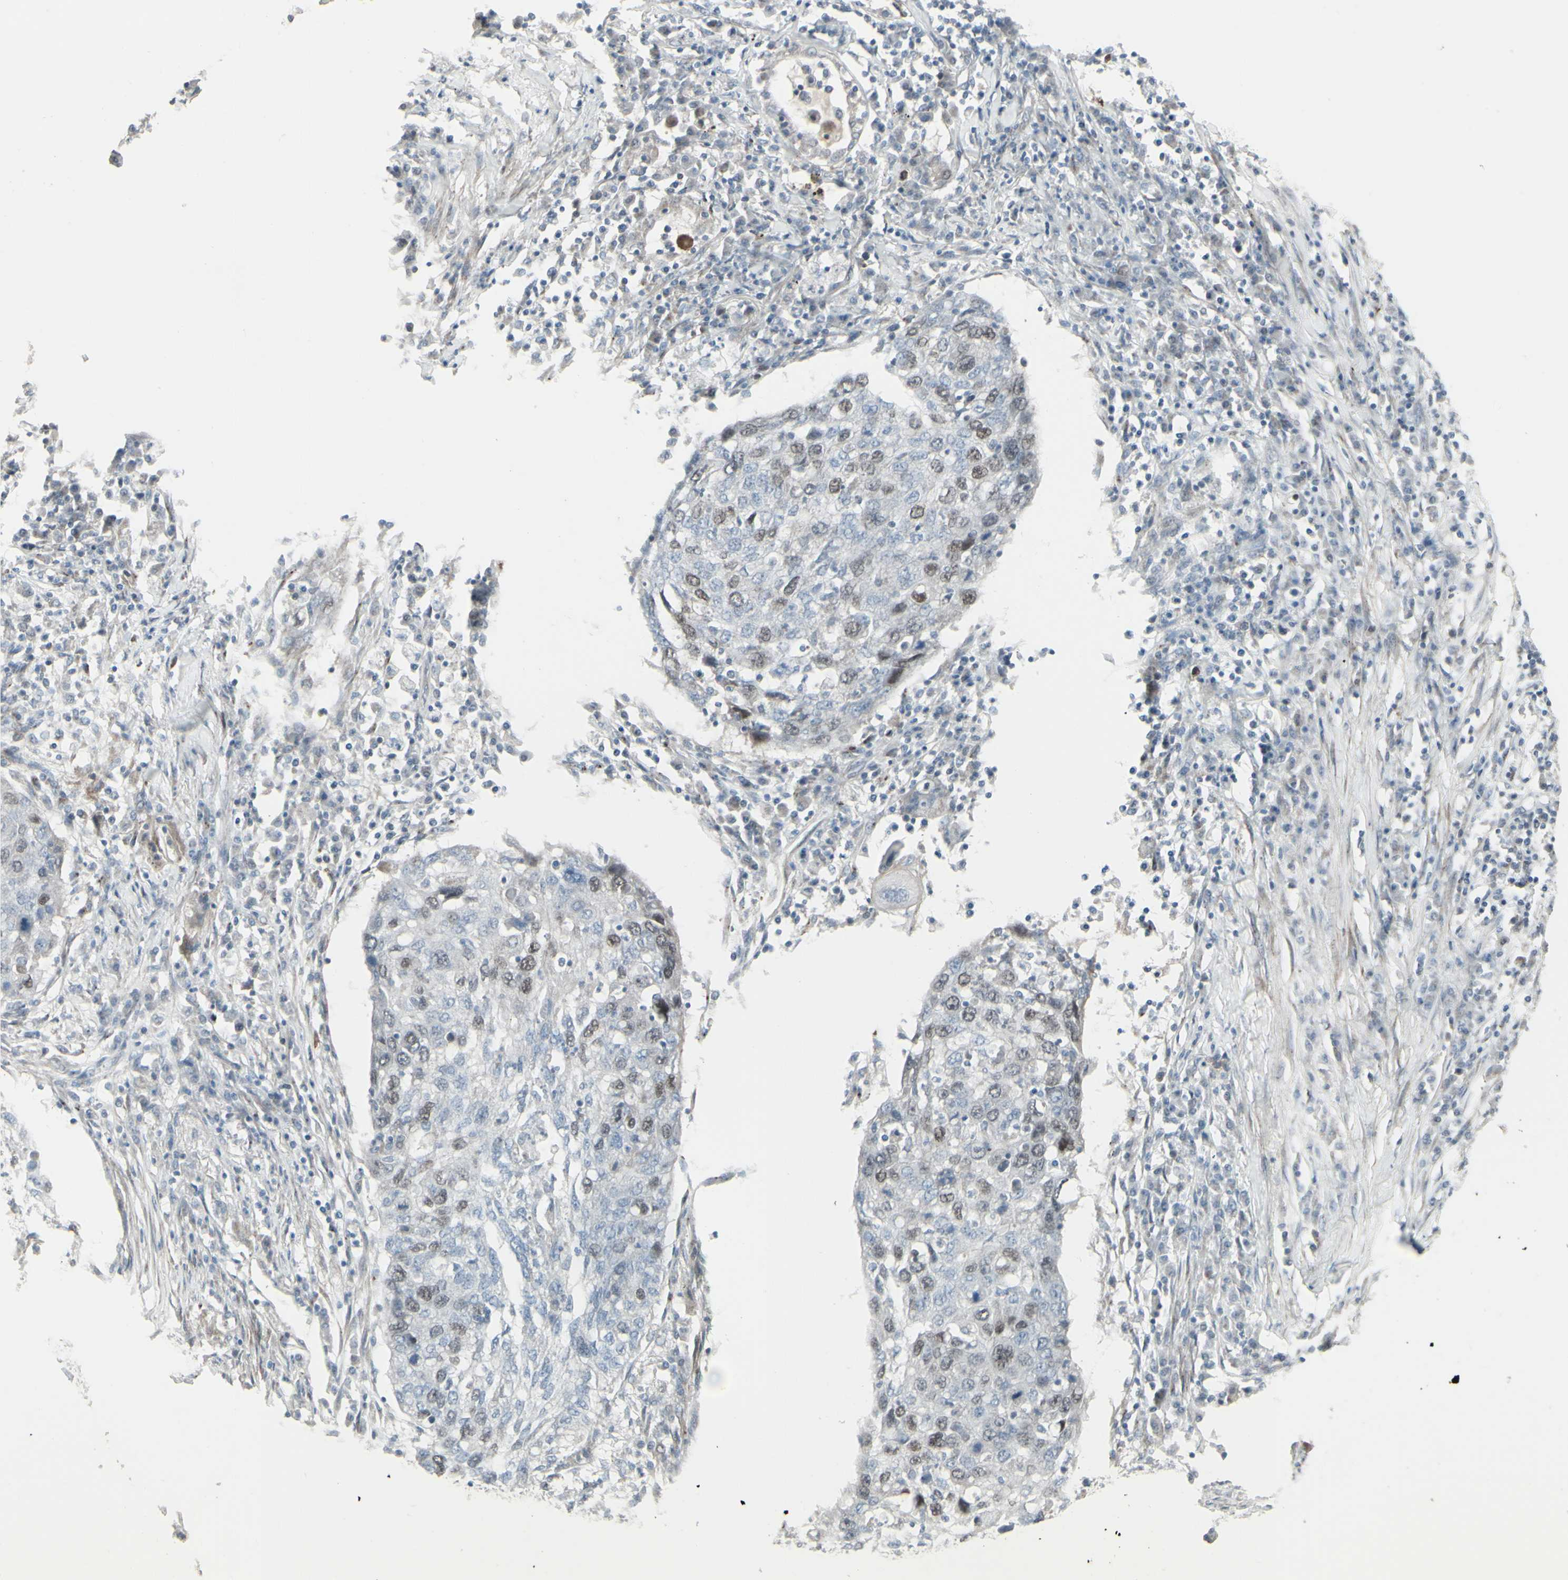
{"staining": {"intensity": "weak", "quantity": "25%-75%", "location": "nuclear"}, "tissue": "lung cancer", "cell_type": "Tumor cells", "image_type": "cancer", "snomed": [{"axis": "morphology", "description": "Squamous cell carcinoma, NOS"}, {"axis": "topography", "description": "Lung"}], "caption": "Squamous cell carcinoma (lung) stained with a protein marker reveals weak staining in tumor cells.", "gene": "GMNN", "patient": {"sex": "female", "age": 63}}